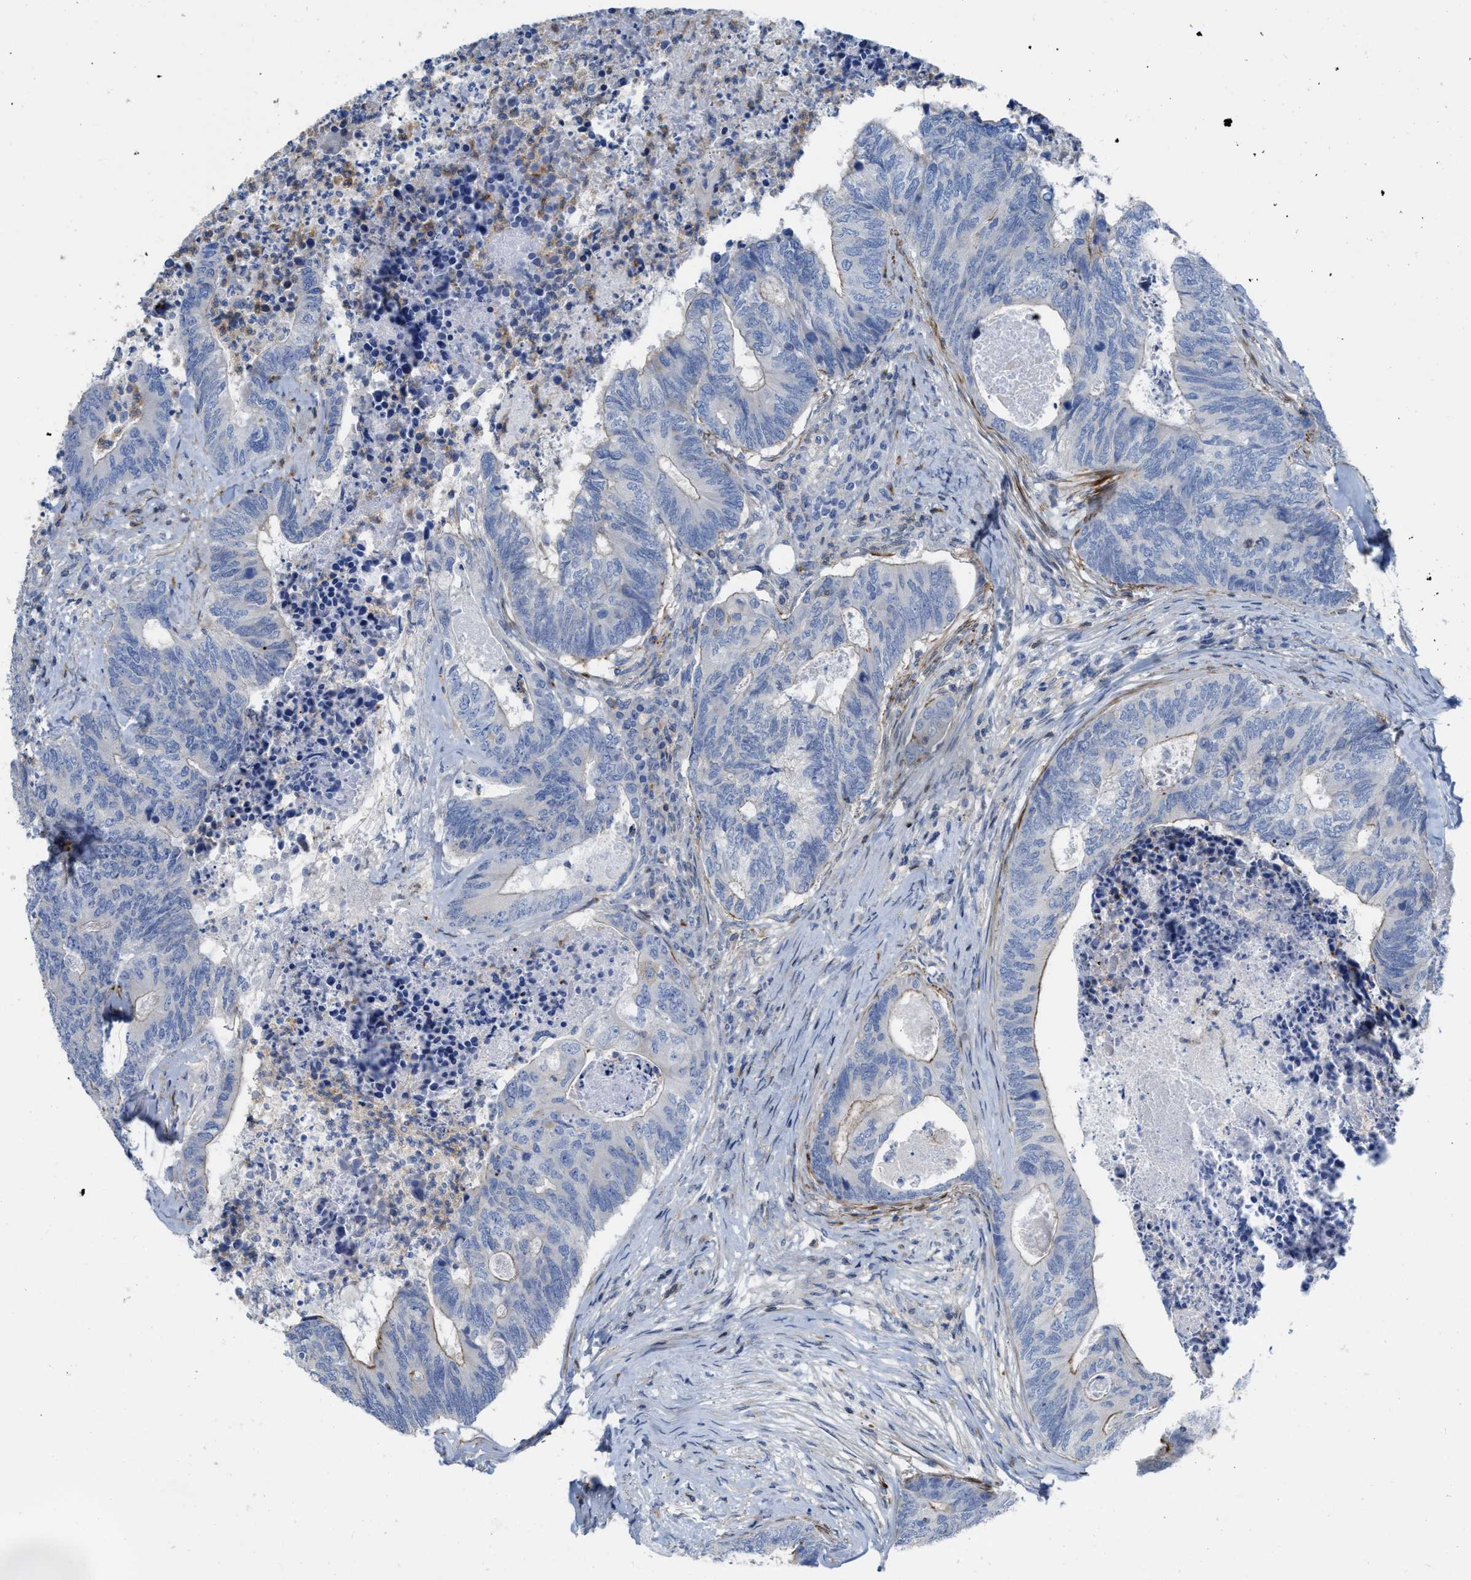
{"staining": {"intensity": "weak", "quantity": "<25%", "location": "cytoplasmic/membranous"}, "tissue": "colorectal cancer", "cell_type": "Tumor cells", "image_type": "cancer", "snomed": [{"axis": "morphology", "description": "Adenocarcinoma, NOS"}, {"axis": "topography", "description": "Colon"}], "caption": "High magnification brightfield microscopy of colorectal cancer stained with DAB (brown) and counterstained with hematoxylin (blue): tumor cells show no significant expression.", "gene": "PRMT2", "patient": {"sex": "female", "age": 67}}